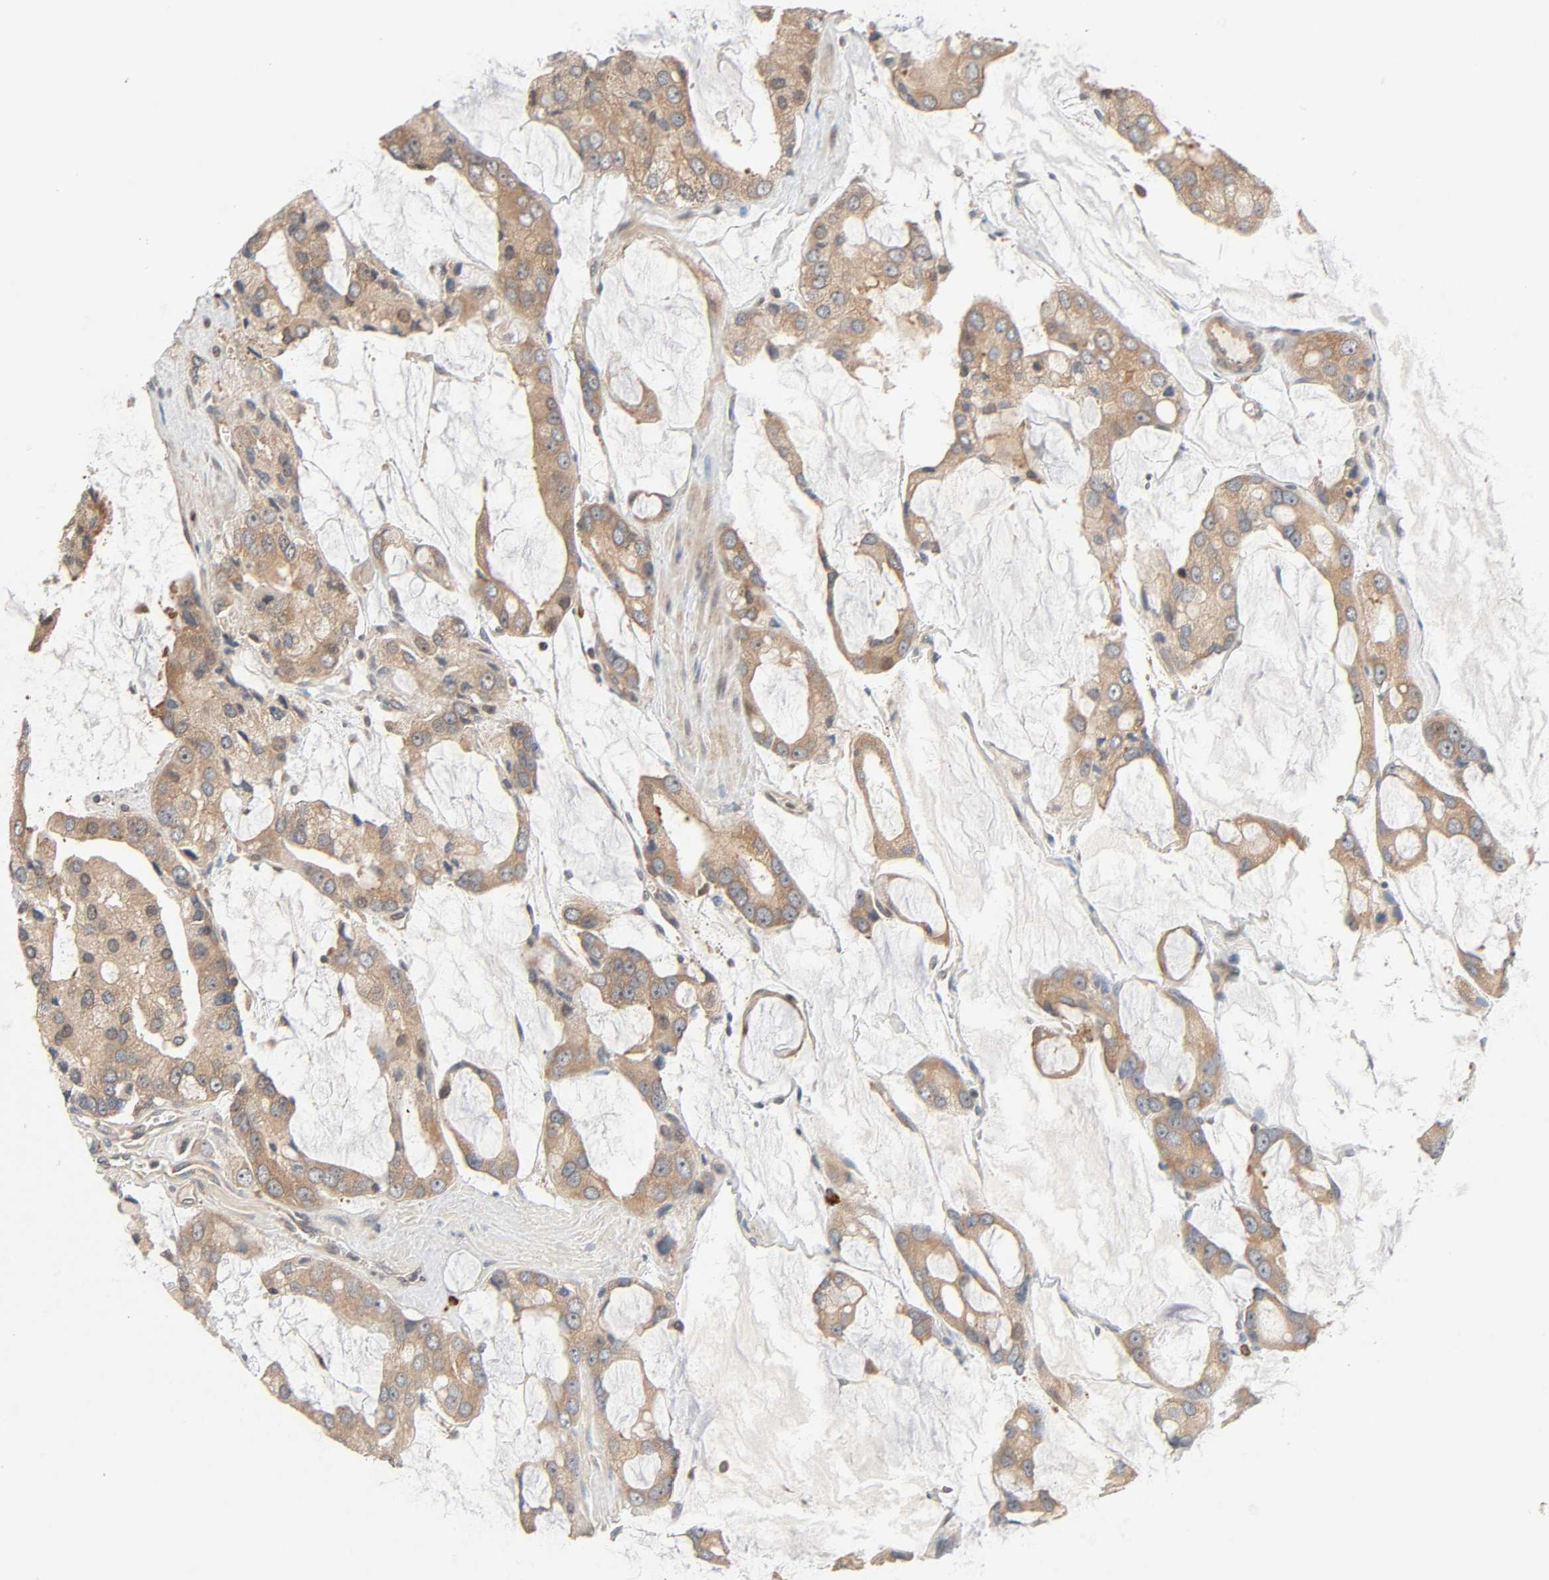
{"staining": {"intensity": "moderate", "quantity": ">75%", "location": "cytoplasmic/membranous"}, "tissue": "prostate cancer", "cell_type": "Tumor cells", "image_type": "cancer", "snomed": [{"axis": "morphology", "description": "Adenocarcinoma, High grade"}, {"axis": "topography", "description": "Prostate"}], "caption": "This image displays prostate adenocarcinoma (high-grade) stained with IHC to label a protein in brown. The cytoplasmic/membranous of tumor cells show moderate positivity for the protein. Nuclei are counter-stained blue.", "gene": "PPP2R1B", "patient": {"sex": "male", "age": 67}}